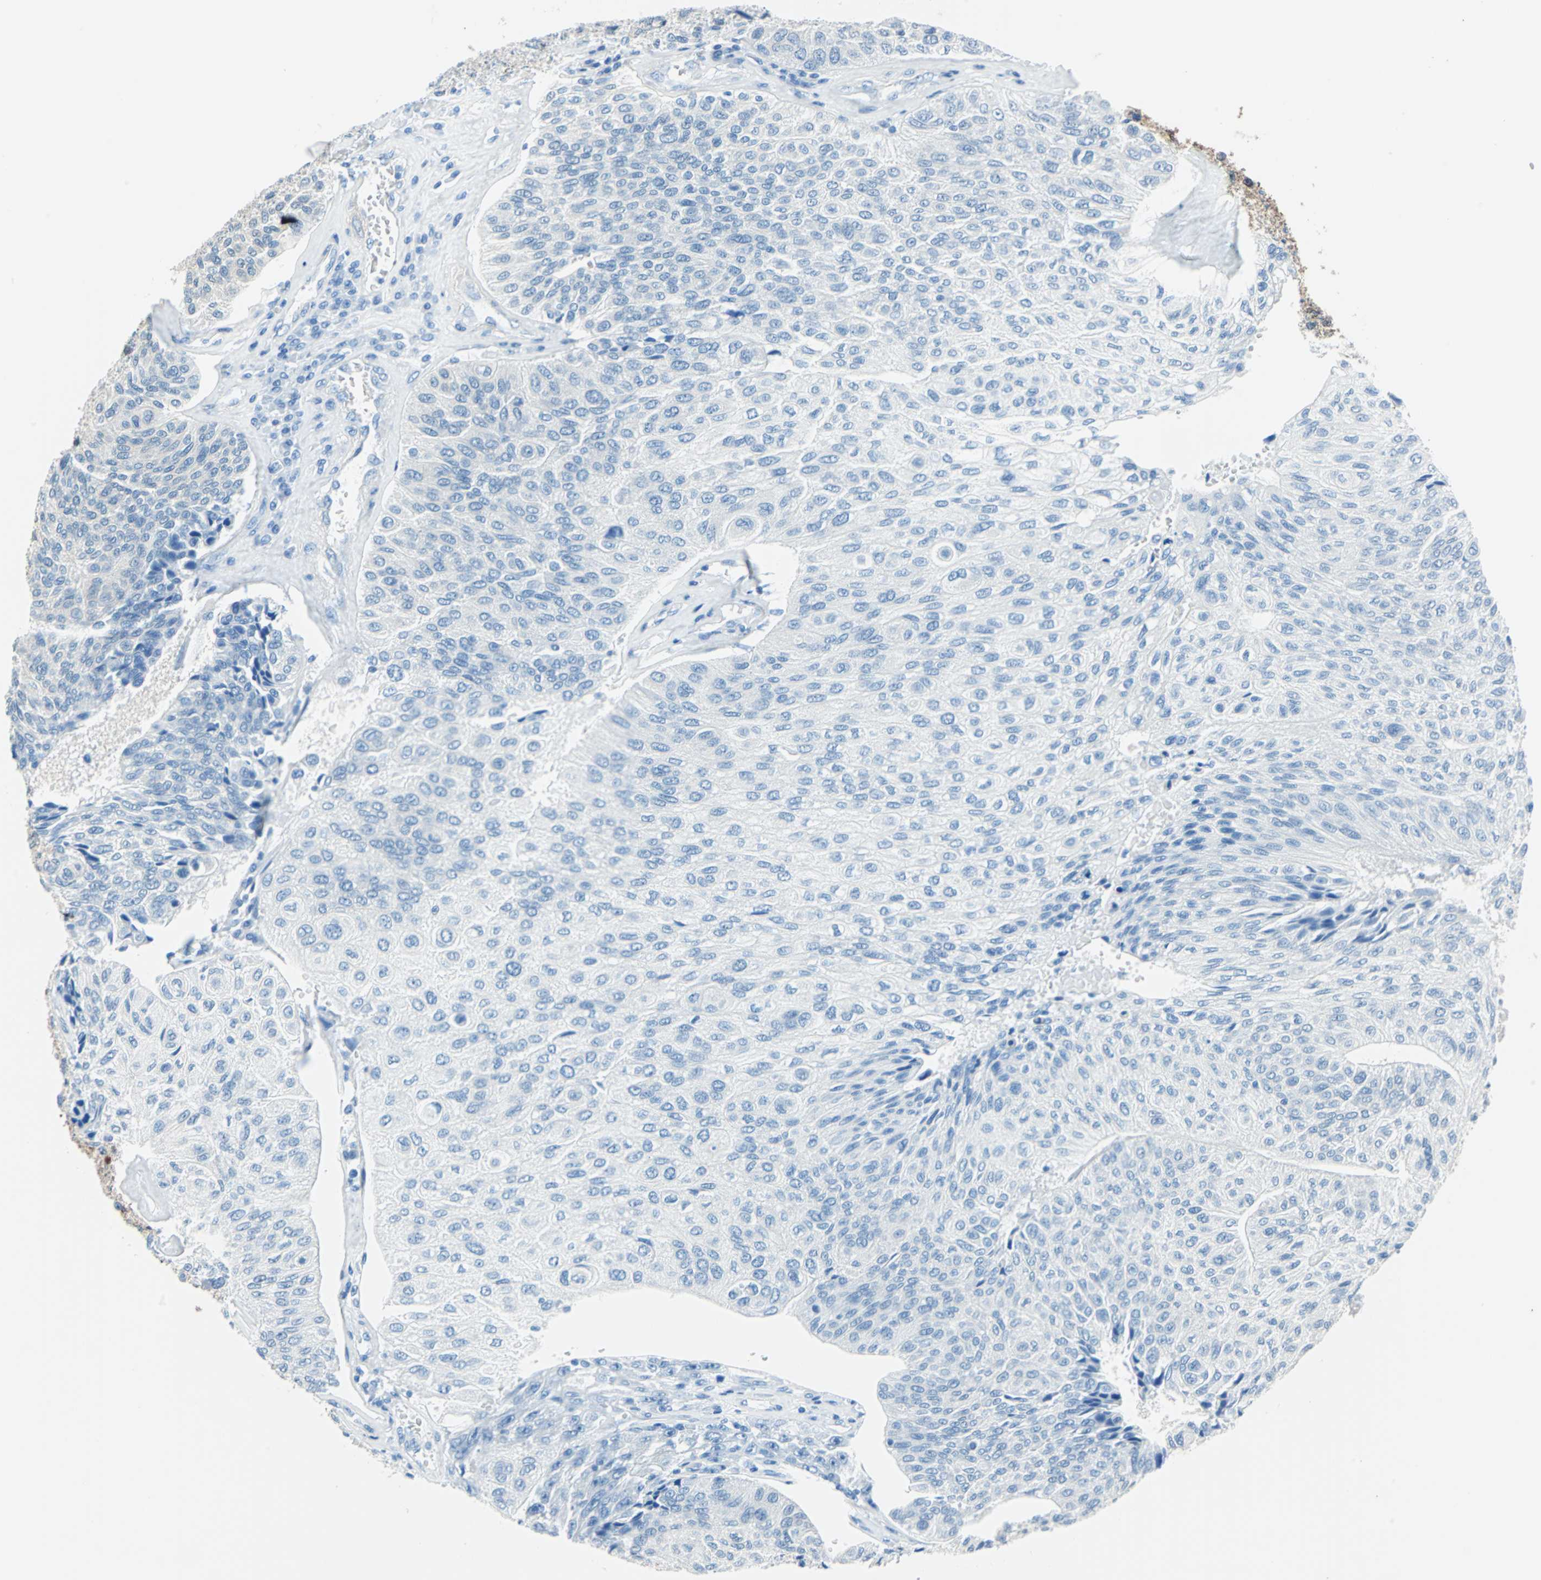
{"staining": {"intensity": "weak", "quantity": "<25%", "location": "cytoplasmic/membranous"}, "tissue": "urothelial cancer", "cell_type": "Tumor cells", "image_type": "cancer", "snomed": [{"axis": "morphology", "description": "Urothelial carcinoma, High grade"}, {"axis": "topography", "description": "Urinary bladder"}], "caption": "An image of human urothelial cancer is negative for staining in tumor cells.", "gene": "FKBP4", "patient": {"sex": "male", "age": 66}}